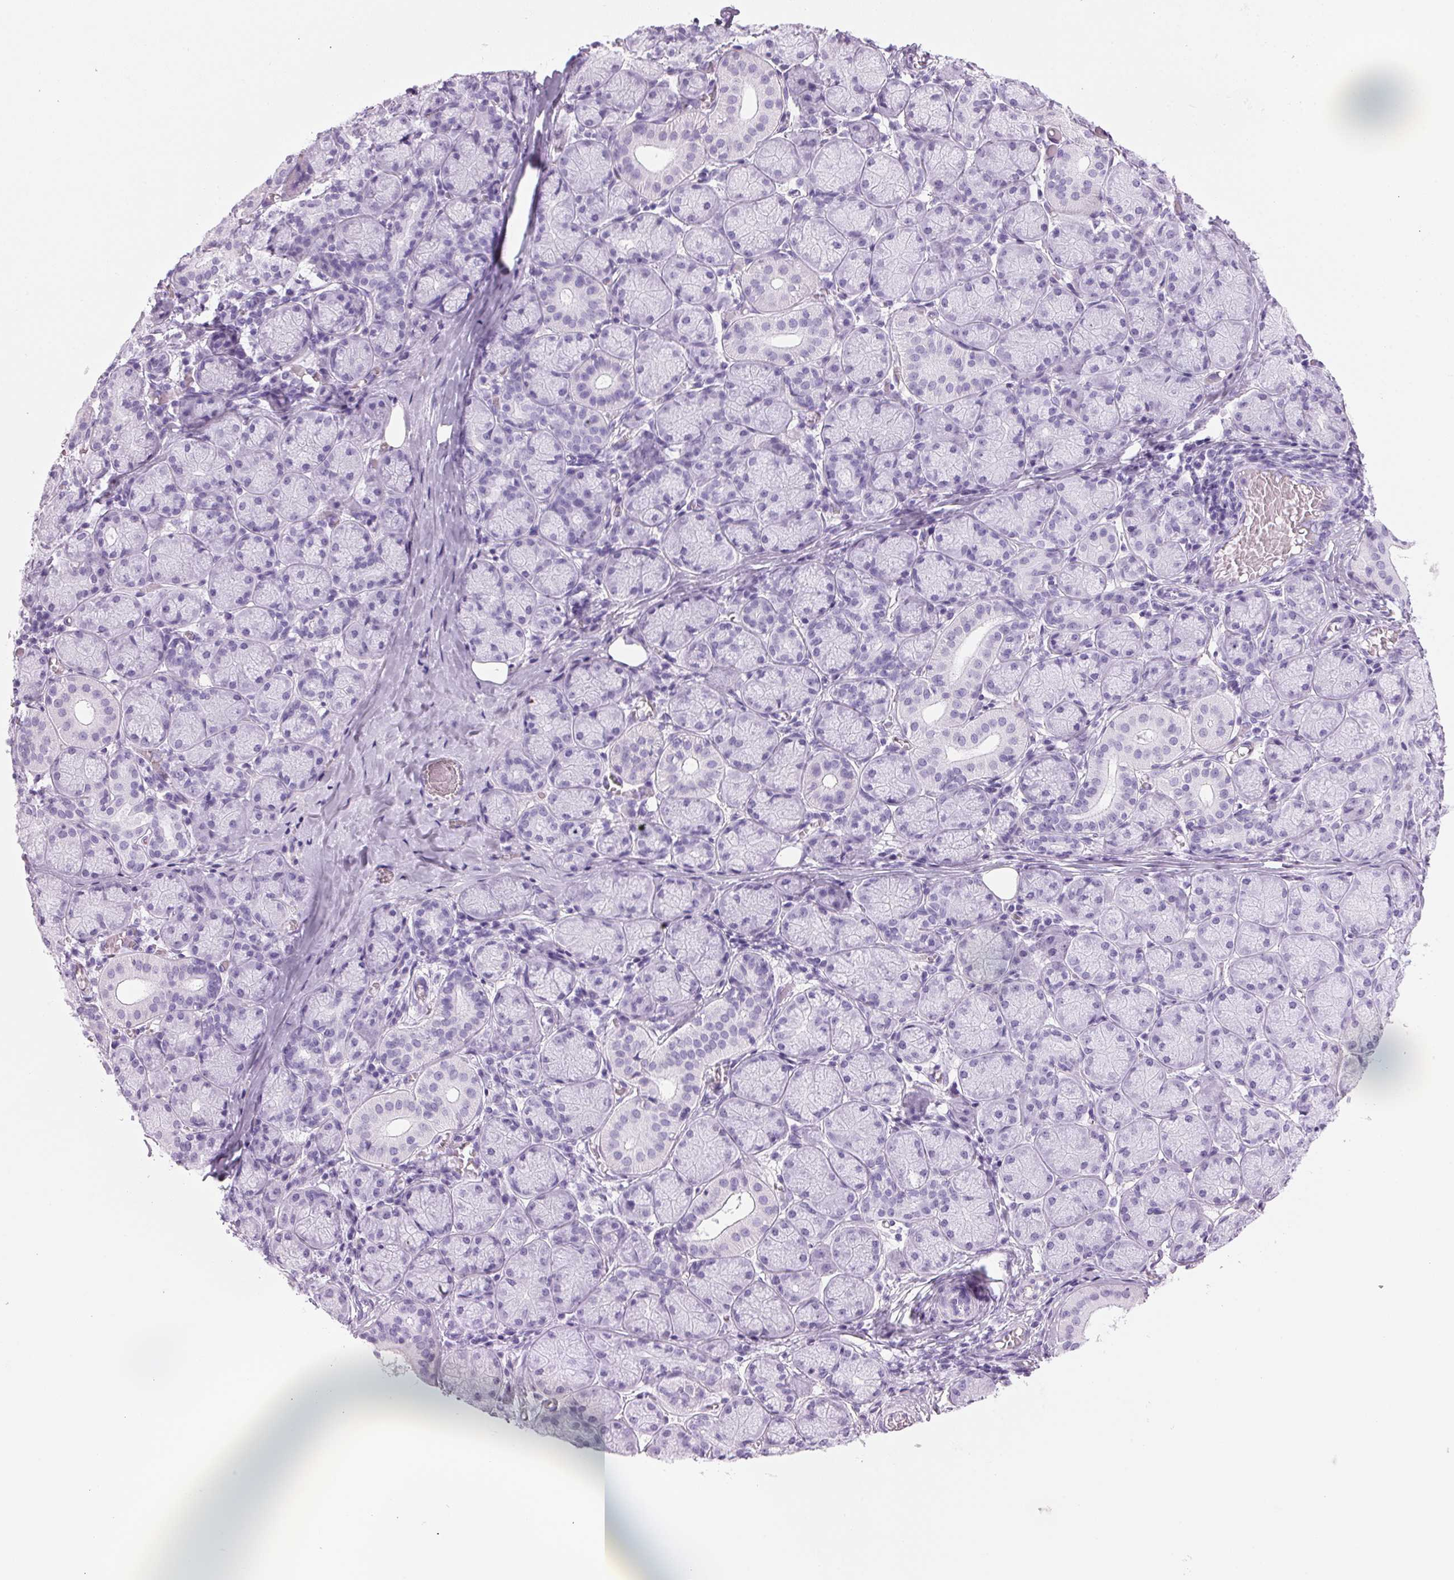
{"staining": {"intensity": "negative", "quantity": "none", "location": "none"}, "tissue": "salivary gland", "cell_type": "Glandular cells", "image_type": "normal", "snomed": [{"axis": "morphology", "description": "Normal tissue, NOS"}, {"axis": "topography", "description": "Salivary gland"}, {"axis": "topography", "description": "Peripheral nerve tissue"}], "caption": "The immunohistochemistry histopathology image has no significant expression in glandular cells of salivary gland.", "gene": "ADAM20", "patient": {"sex": "female", "age": 24}}